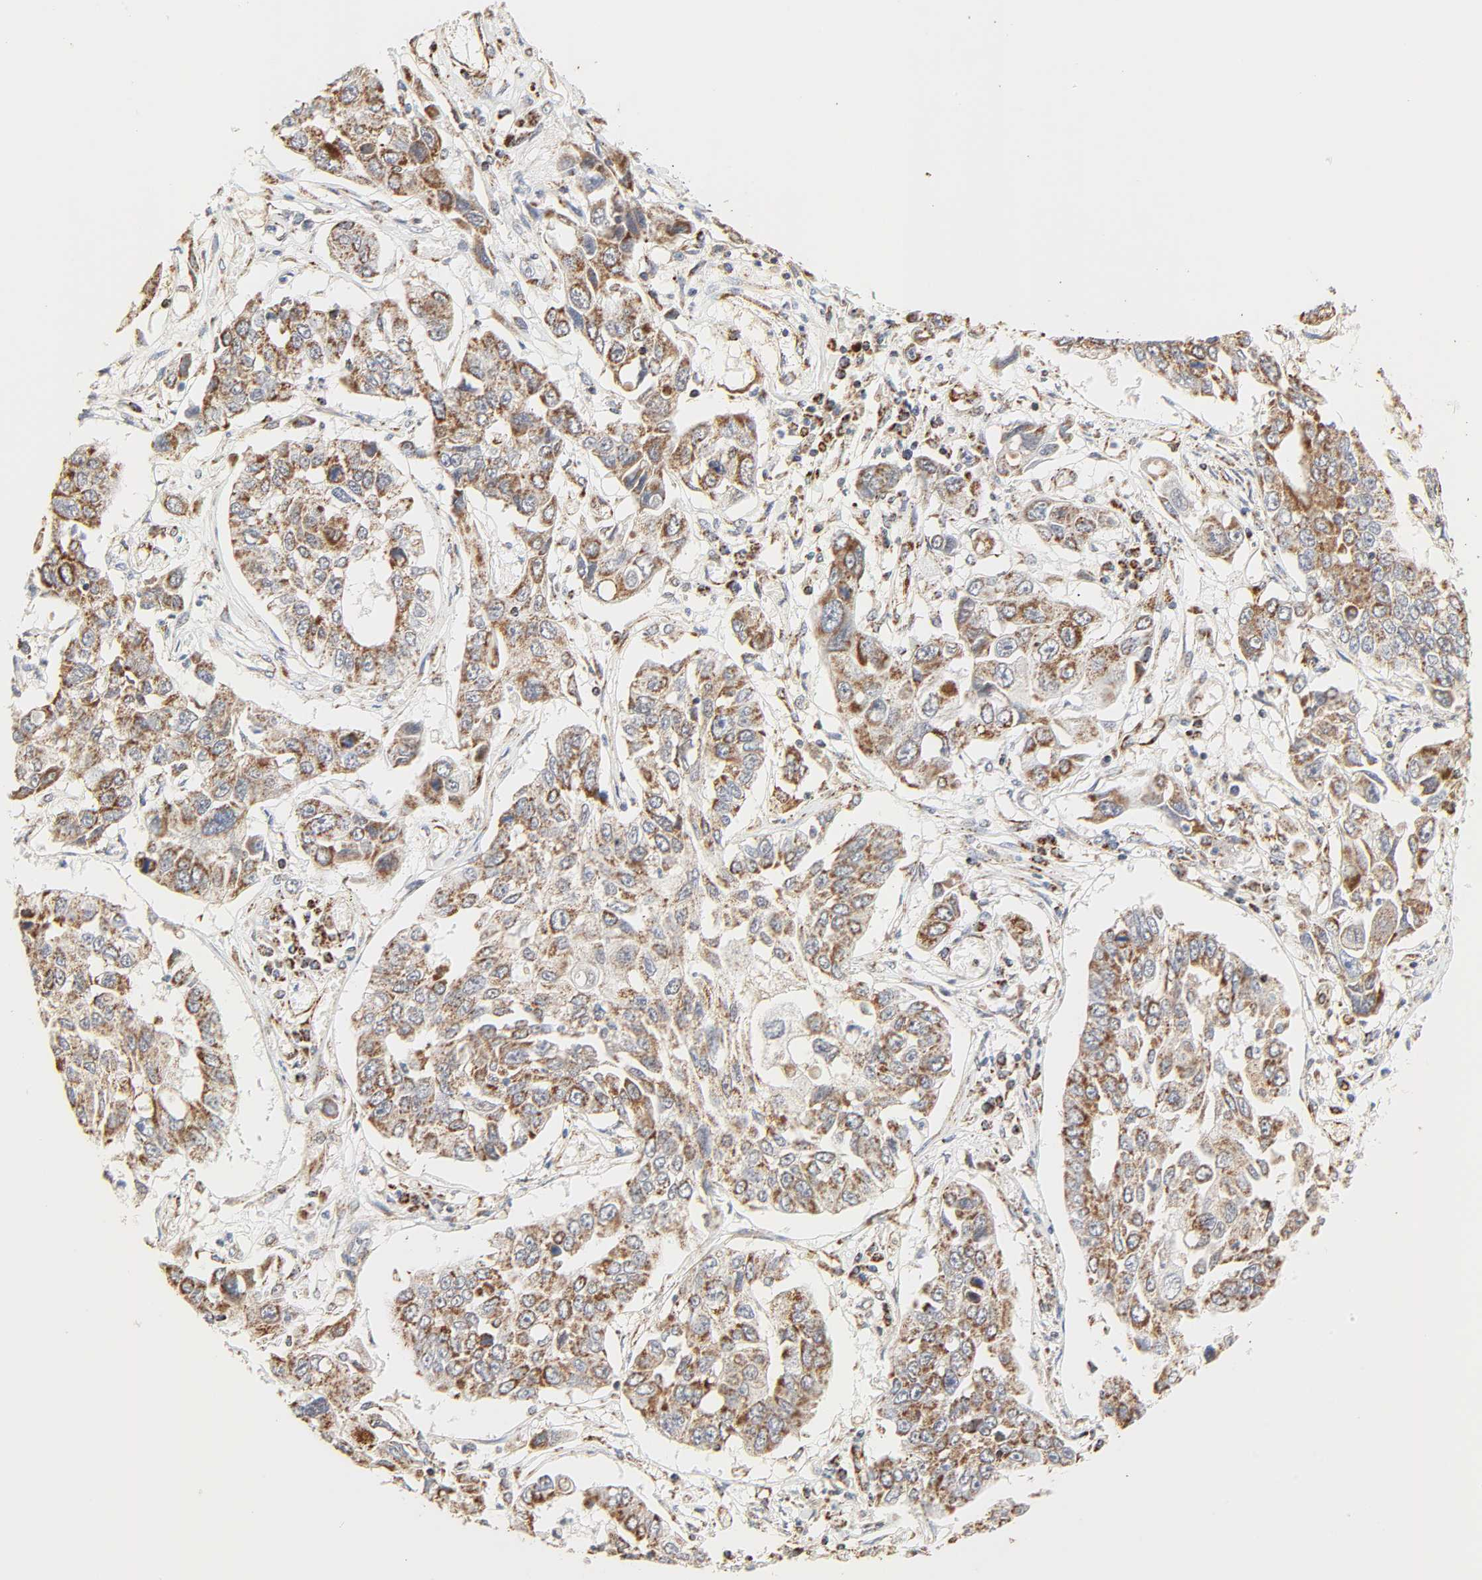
{"staining": {"intensity": "moderate", "quantity": ">75%", "location": "cytoplasmic/membranous"}, "tissue": "lung cancer", "cell_type": "Tumor cells", "image_type": "cancer", "snomed": [{"axis": "morphology", "description": "Squamous cell carcinoma, NOS"}, {"axis": "topography", "description": "Lung"}], "caption": "Immunohistochemistry (IHC) (DAB) staining of human lung cancer displays moderate cytoplasmic/membranous protein expression in approximately >75% of tumor cells. The protein of interest is shown in brown color, while the nuclei are stained blue.", "gene": "ZMAT5", "patient": {"sex": "male", "age": 71}}